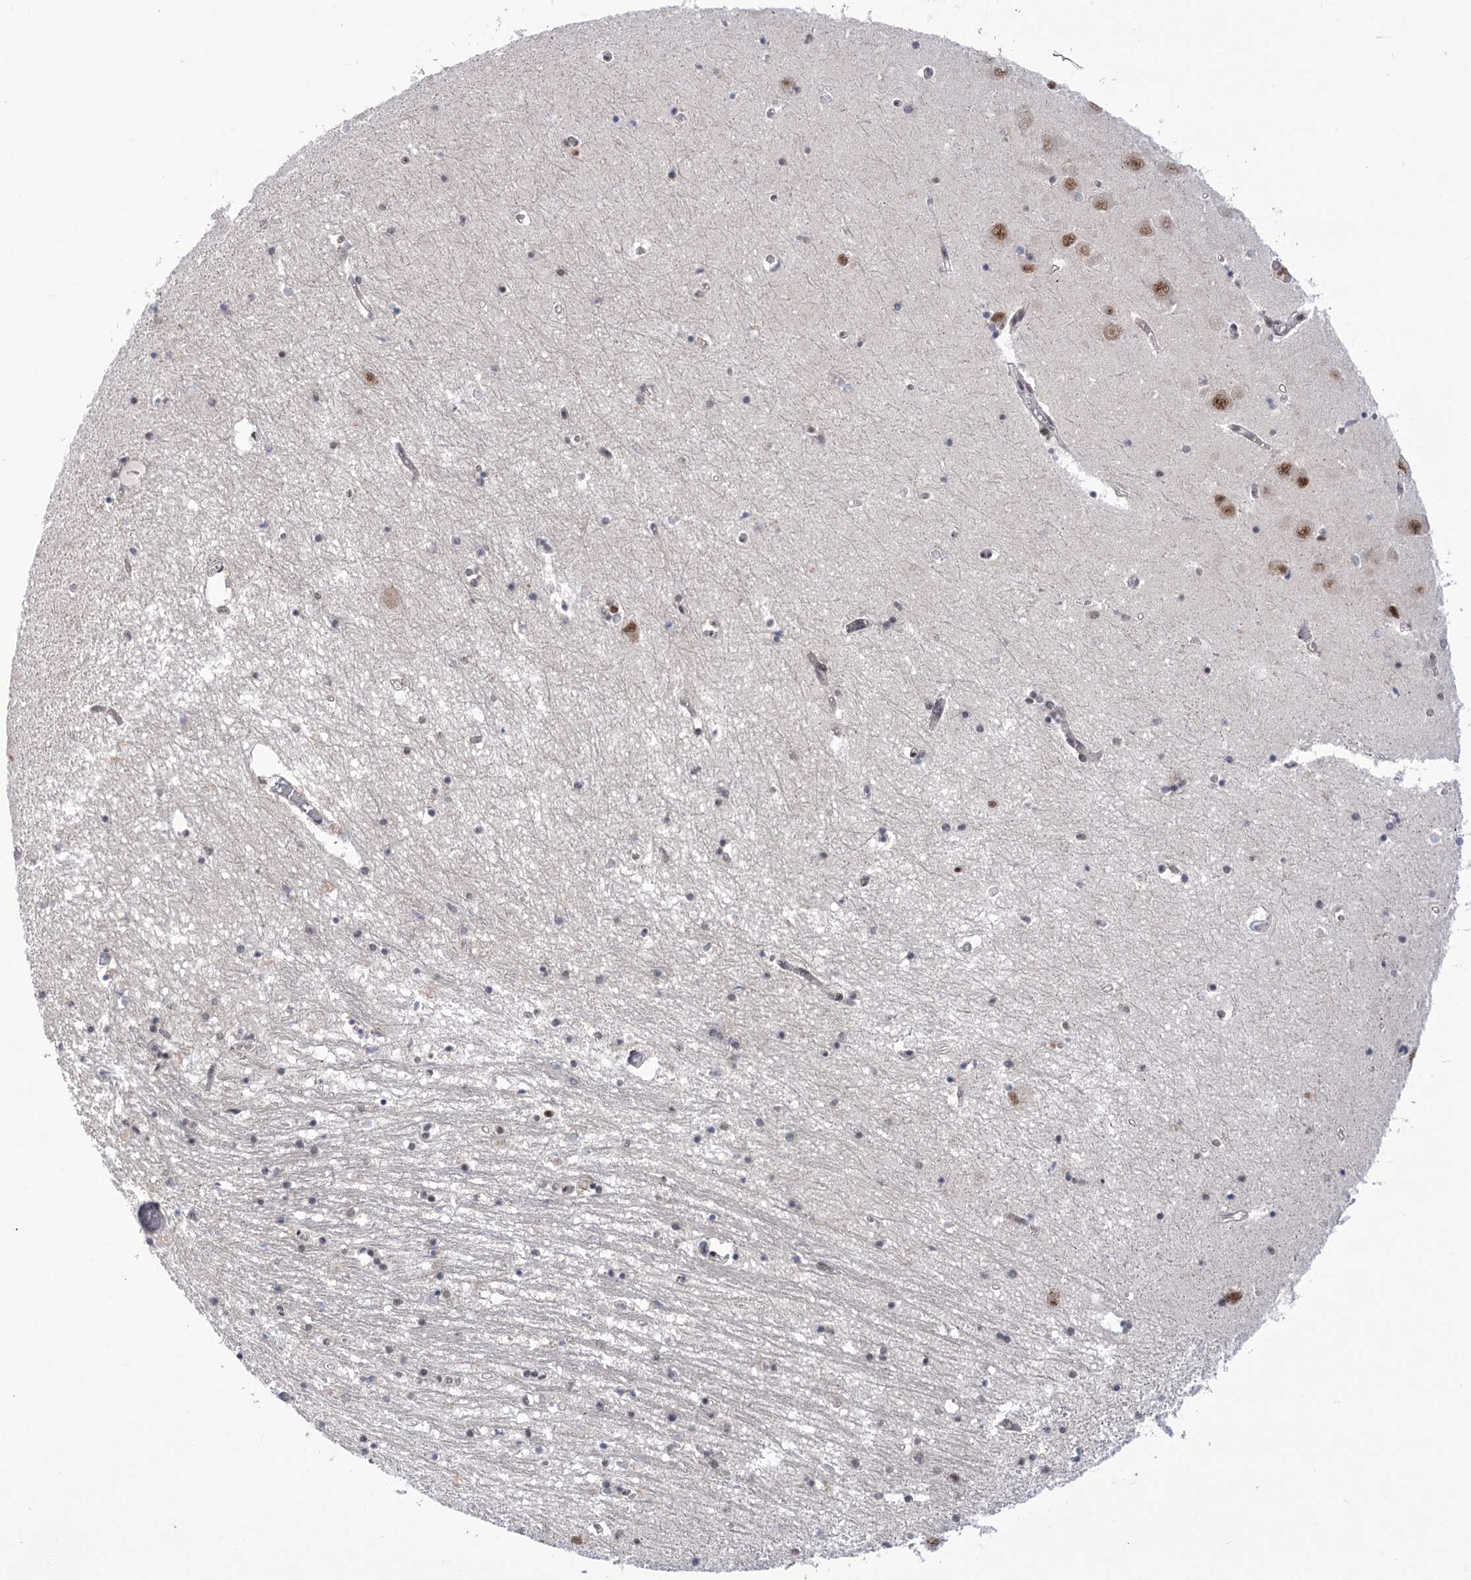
{"staining": {"intensity": "moderate", "quantity": "<25%", "location": "nuclear"}, "tissue": "hippocampus", "cell_type": "Glial cells", "image_type": "normal", "snomed": [{"axis": "morphology", "description": "Normal tissue, NOS"}, {"axis": "topography", "description": "Hippocampus"}], "caption": "Human hippocampus stained for a protein (brown) reveals moderate nuclear positive positivity in approximately <25% of glial cells.", "gene": "ZMAT2", "patient": {"sex": "male", "age": 70}}